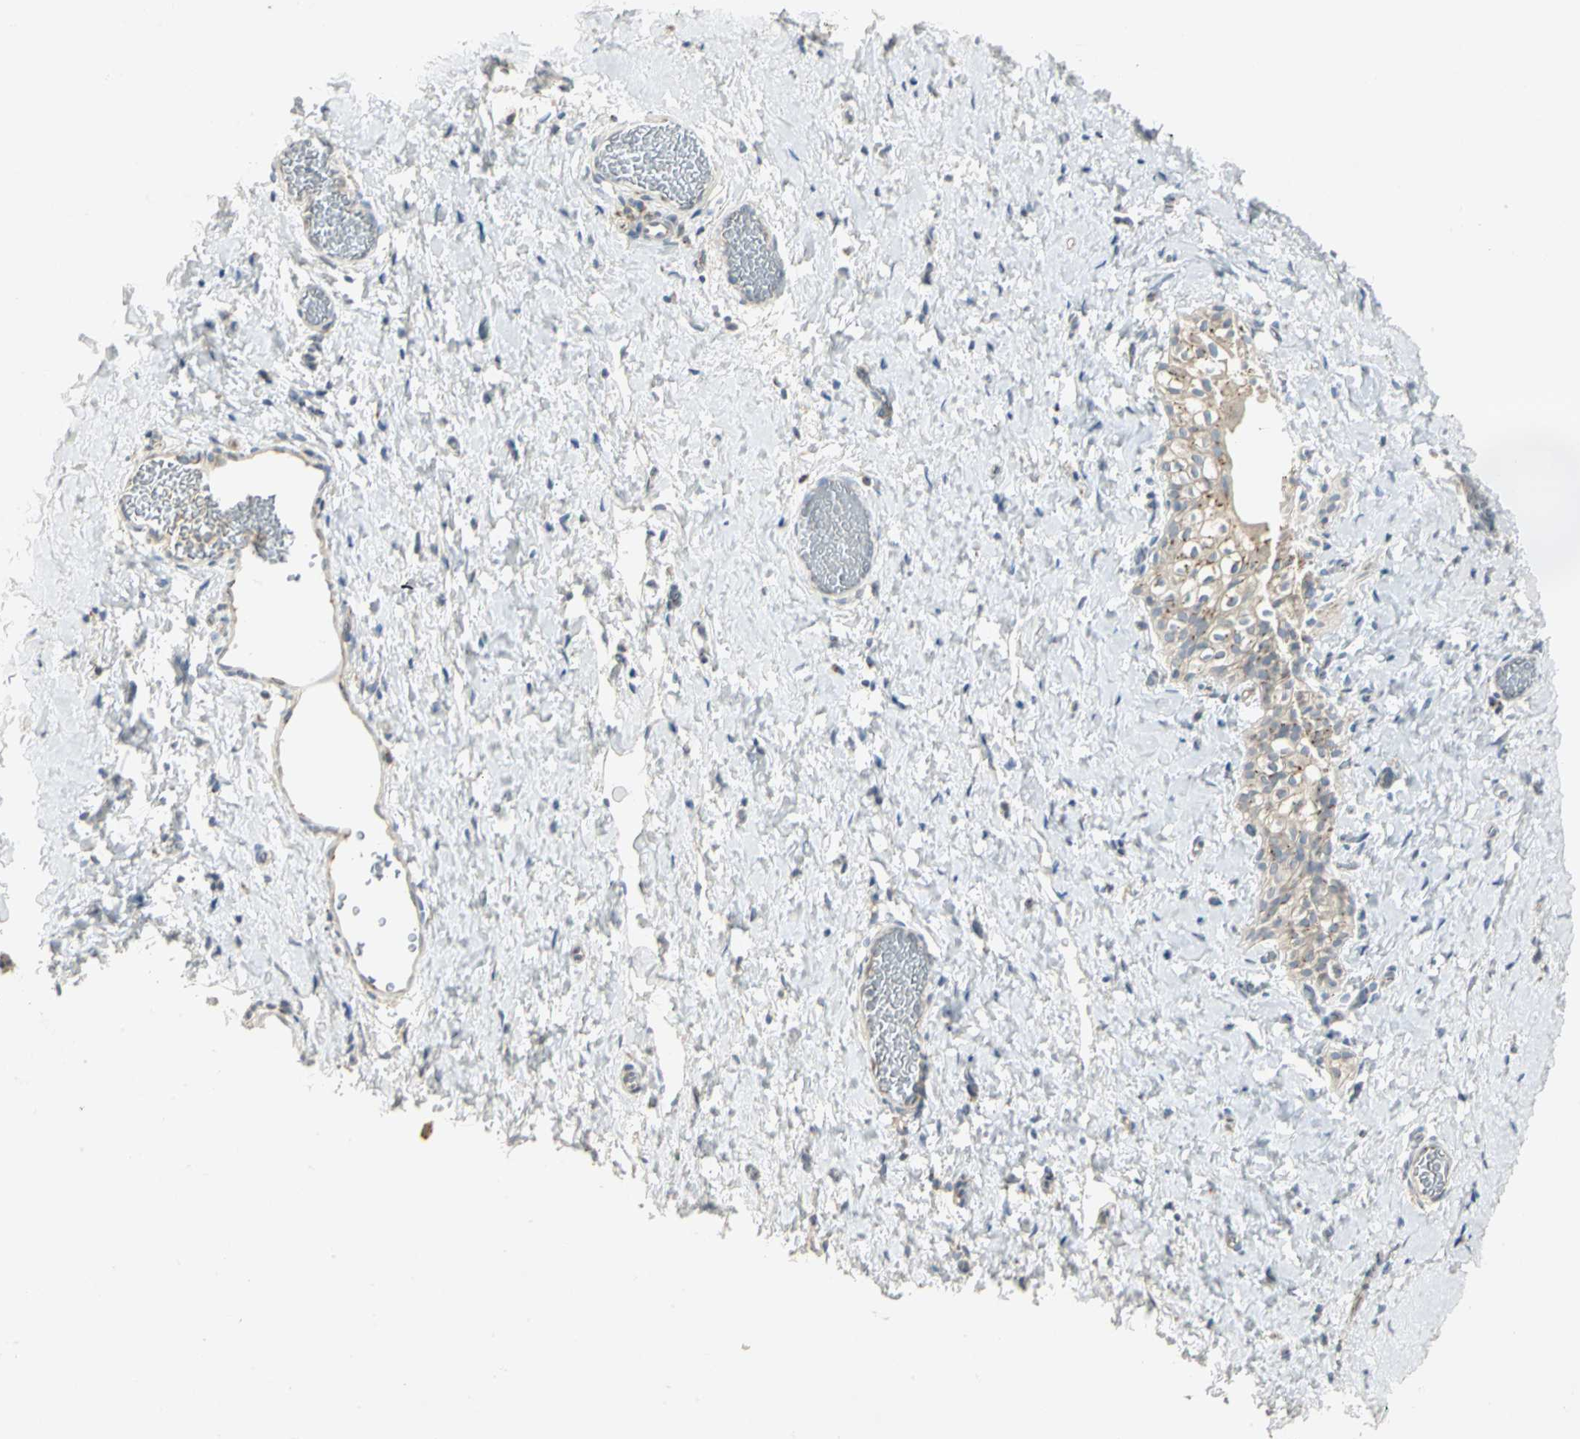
{"staining": {"intensity": "negative", "quantity": "none", "location": "none"}, "tissue": "smooth muscle", "cell_type": "Smooth muscle cells", "image_type": "normal", "snomed": [{"axis": "morphology", "description": "Normal tissue, NOS"}, {"axis": "topography", "description": "Smooth muscle"}], "caption": "Immunohistochemistry (IHC) photomicrograph of unremarkable smooth muscle: smooth muscle stained with DAB (3,3'-diaminobenzidine) reveals no significant protein expression in smooth muscle cells.", "gene": "TM9SF2", "patient": {"sex": "male", "age": 16}}